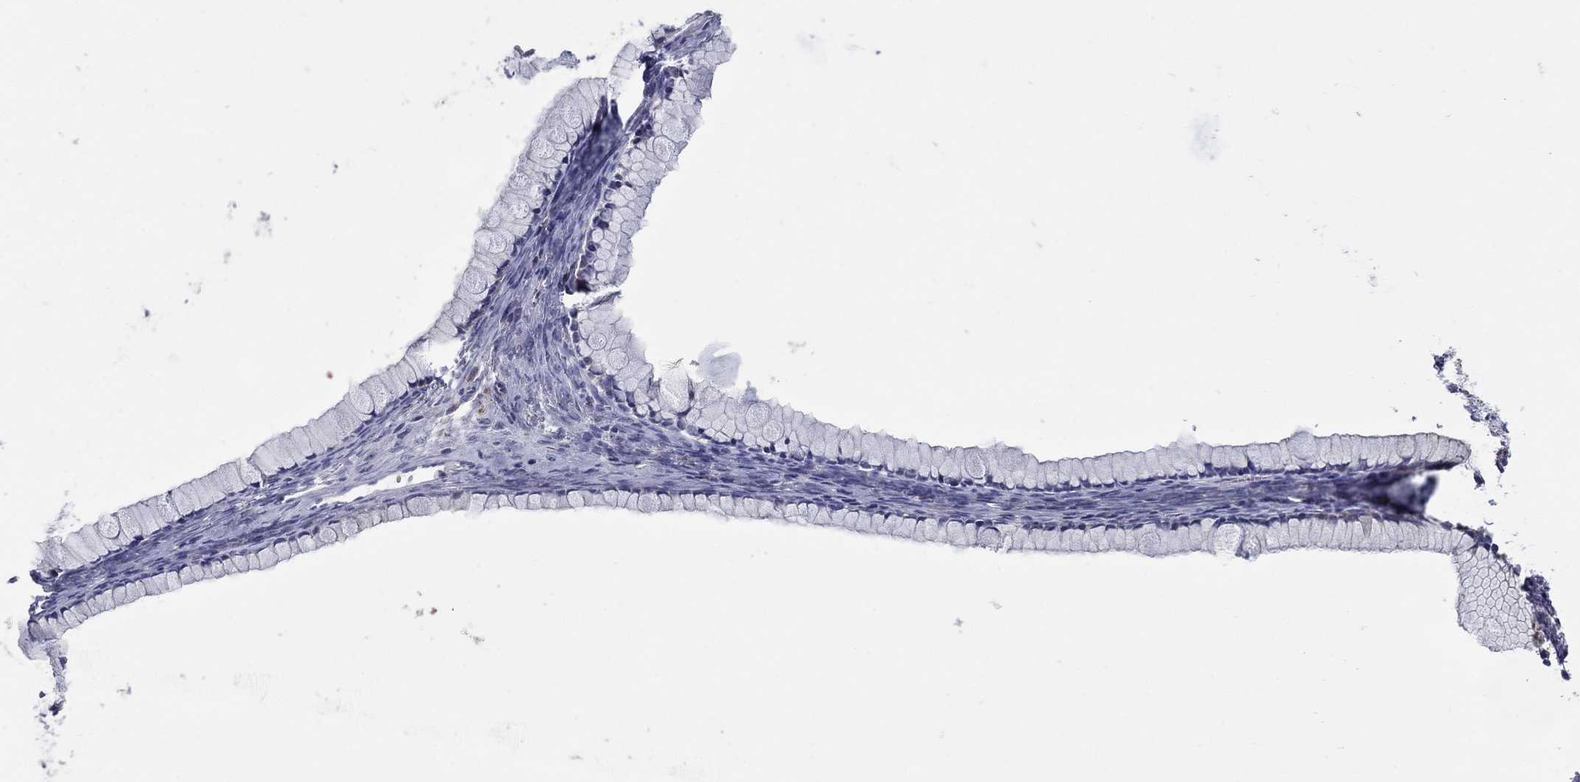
{"staining": {"intensity": "negative", "quantity": "none", "location": "none"}, "tissue": "ovarian cancer", "cell_type": "Tumor cells", "image_type": "cancer", "snomed": [{"axis": "morphology", "description": "Cystadenocarcinoma, mucinous, NOS"}, {"axis": "topography", "description": "Ovary"}], "caption": "Protein analysis of mucinous cystadenocarcinoma (ovarian) shows no significant staining in tumor cells.", "gene": "HPS5", "patient": {"sex": "female", "age": 41}}